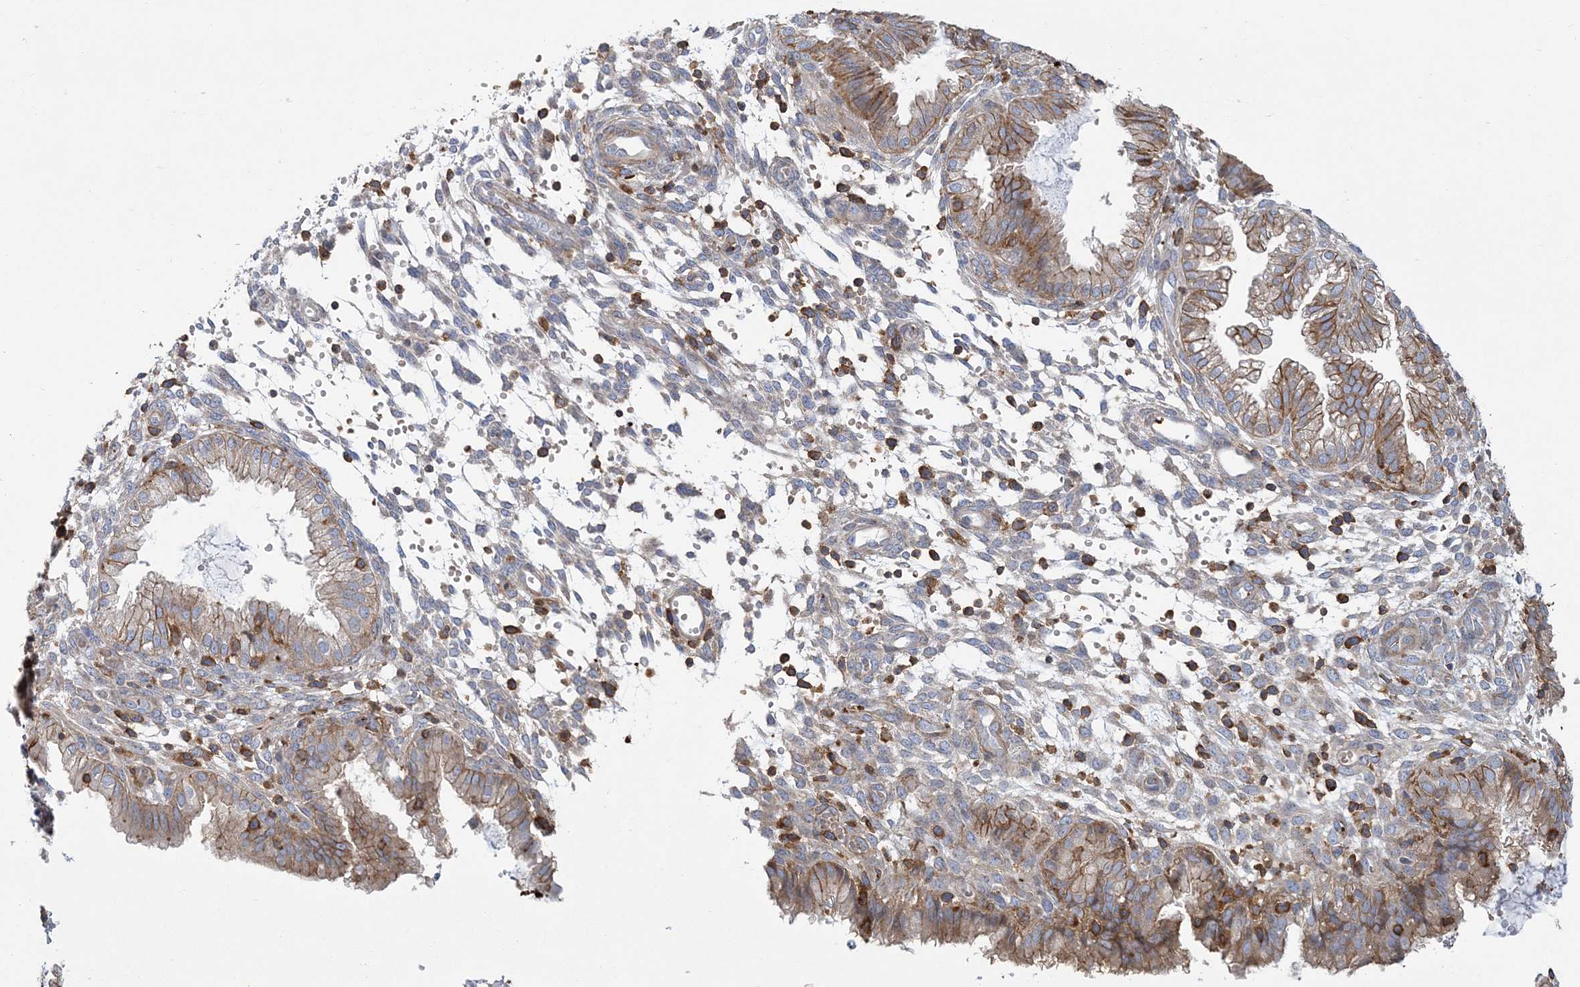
{"staining": {"intensity": "negative", "quantity": "none", "location": "none"}, "tissue": "endometrium", "cell_type": "Cells in endometrial stroma", "image_type": "normal", "snomed": [{"axis": "morphology", "description": "Normal tissue, NOS"}, {"axis": "topography", "description": "Endometrium"}], "caption": "An IHC micrograph of normal endometrium is shown. There is no staining in cells in endometrial stroma of endometrium. The staining is performed using DAB (3,3'-diaminobenzidine) brown chromogen with nuclei counter-stained in using hematoxylin.", "gene": "ARAP2", "patient": {"sex": "female", "age": 33}}